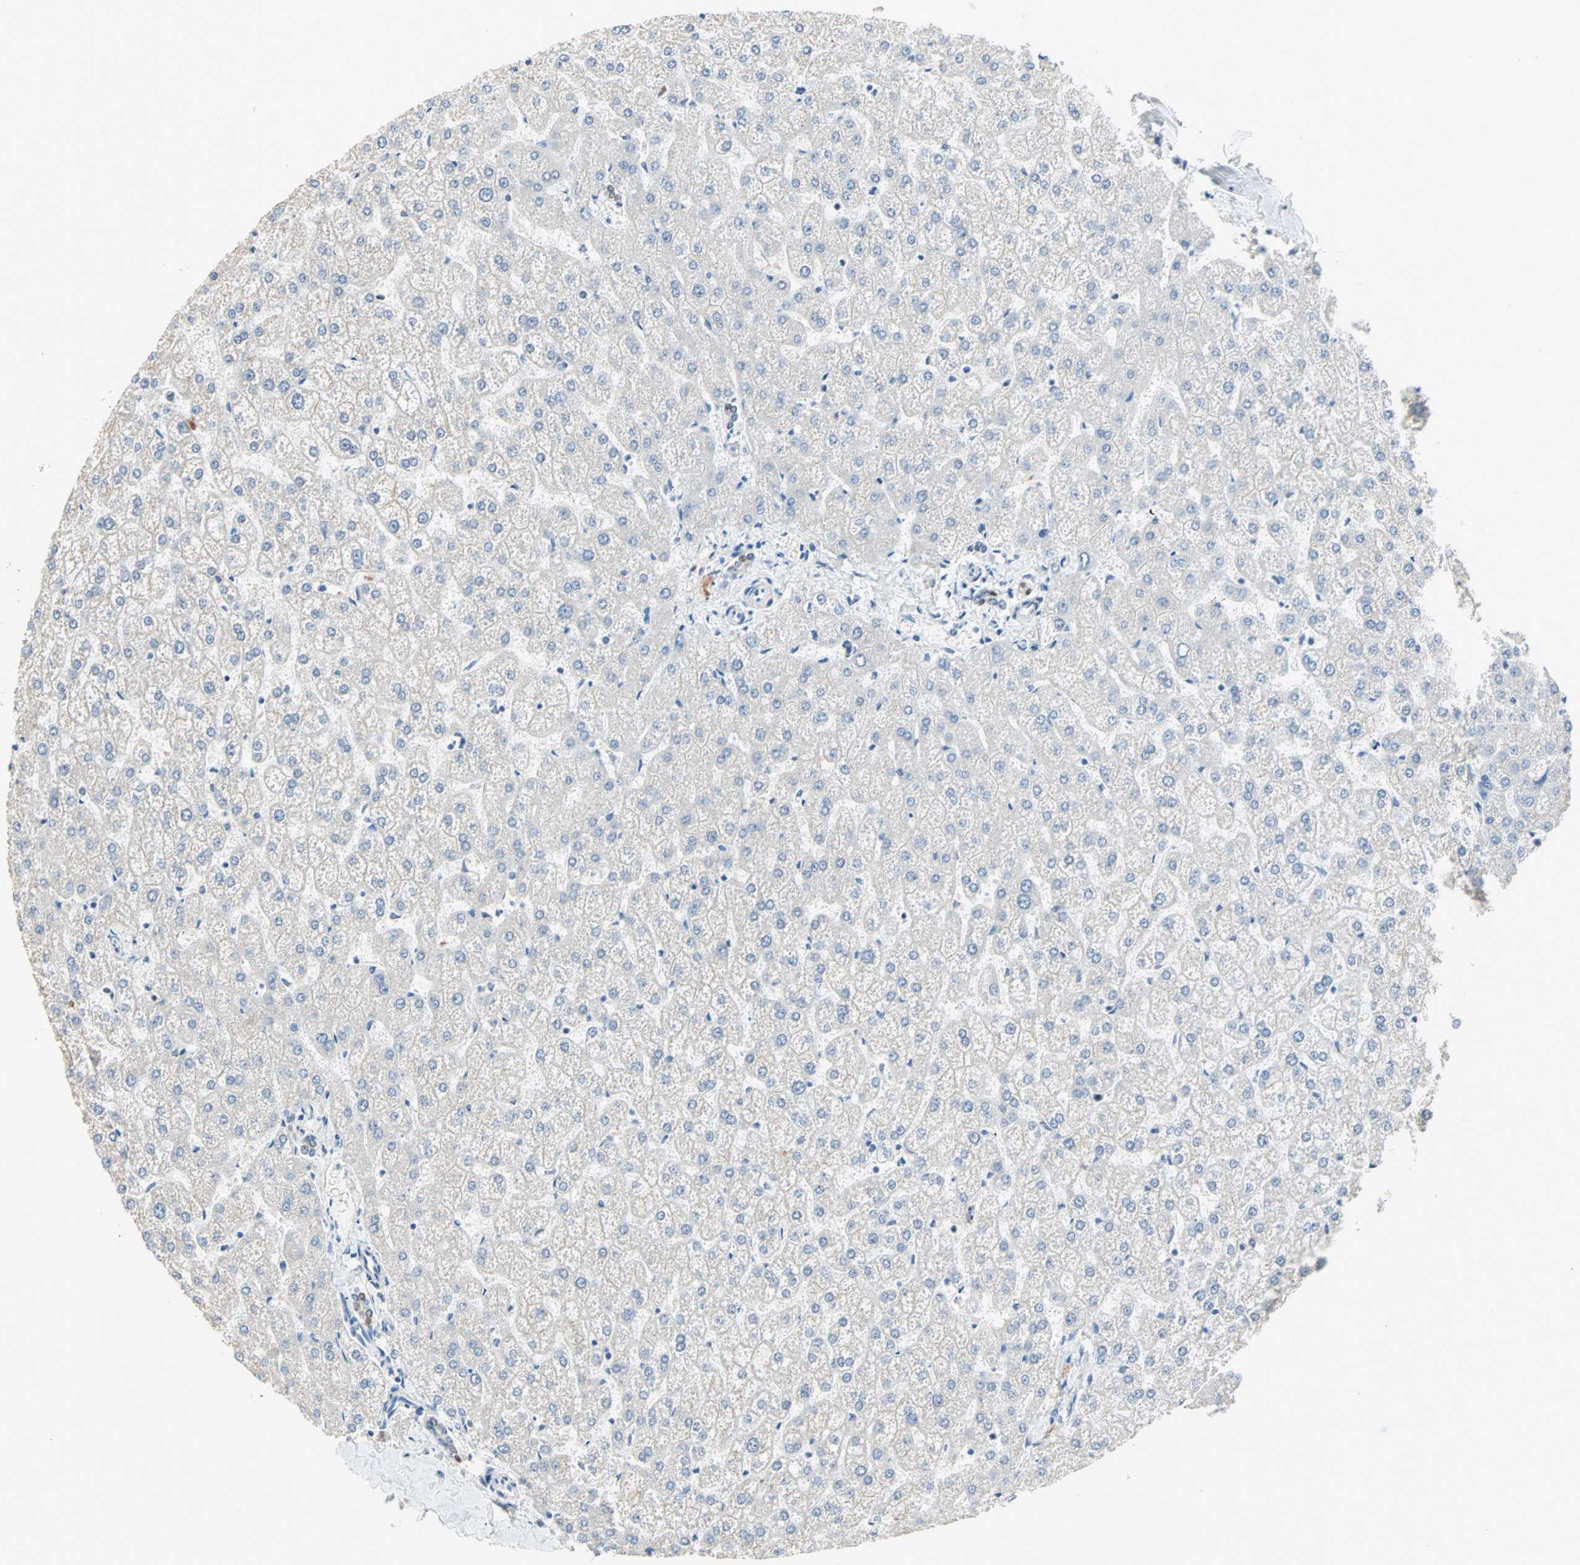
{"staining": {"intensity": "weak", "quantity": "<25%", "location": "cytoplasmic/membranous"}, "tissue": "liver", "cell_type": "Cholangiocytes", "image_type": "normal", "snomed": [{"axis": "morphology", "description": "Normal tissue, NOS"}, {"axis": "topography", "description": "Liver"}], "caption": "High power microscopy image of an IHC photomicrograph of normal liver, revealing no significant staining in cholangiocytes. Brightfield microscopy of immunohistochemistry stained with DAB (brown) and hematoxylin (blue), captured at high magnification.", "gene": "ACVRL1", "patient": {"sex": "female", "age": 32}}